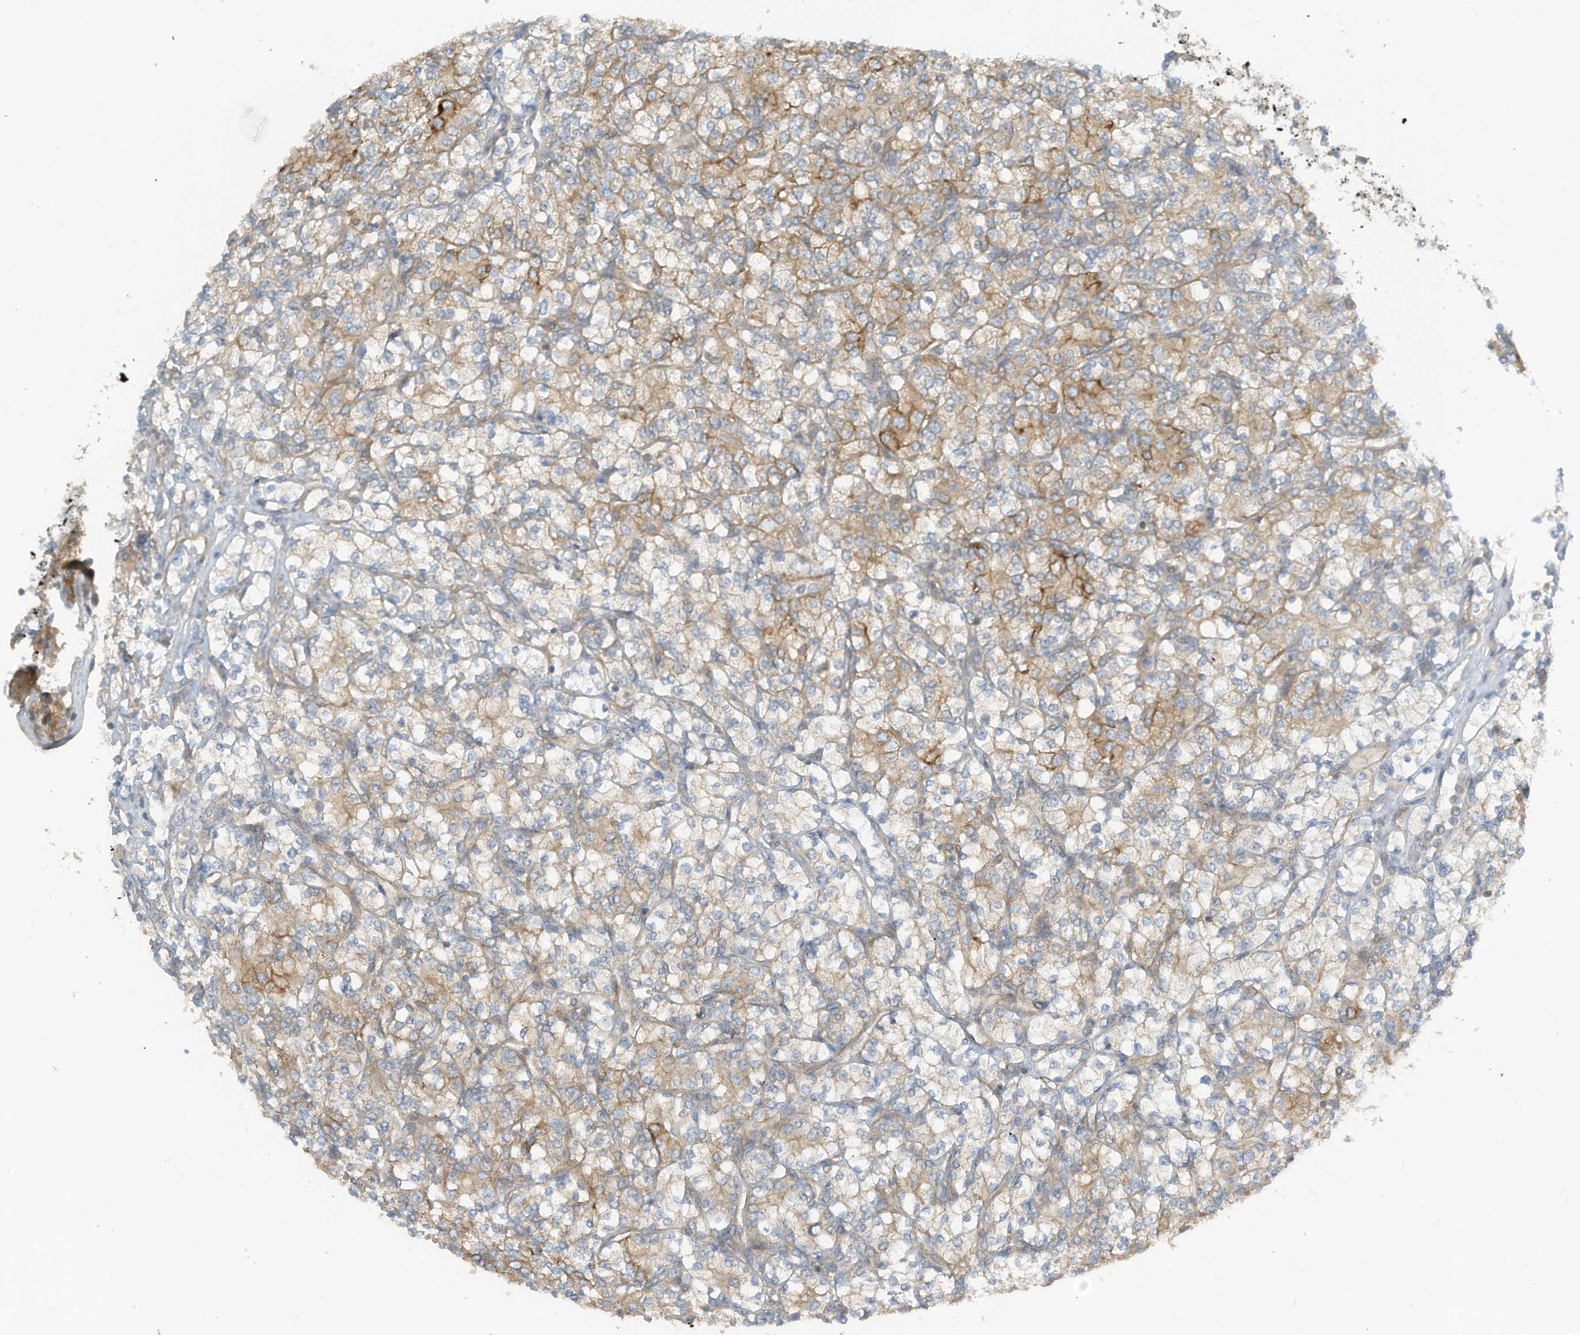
{"staining": {"intensity": "moderate", "quantity": "25%-75%", "location": "cytoplasmic/membranous"}, "tissue": "renal cancer", "cell_type": "Tumor cells", "image_type": "cancer", "snomed": [{"axis": "morphology", "description": "Adenocarcinoma, NOS"}, {"axis": "topography", "description": "Kidney"}], "caption": "Tumor cells exhibit medium levels of moderate cytoplasmic/membranous positivity in approximately 25%-75% of cells in human adenocarcinoma (renal).", "gene": "FSD1L", "patient": {"sex": "male", "age": 77}}